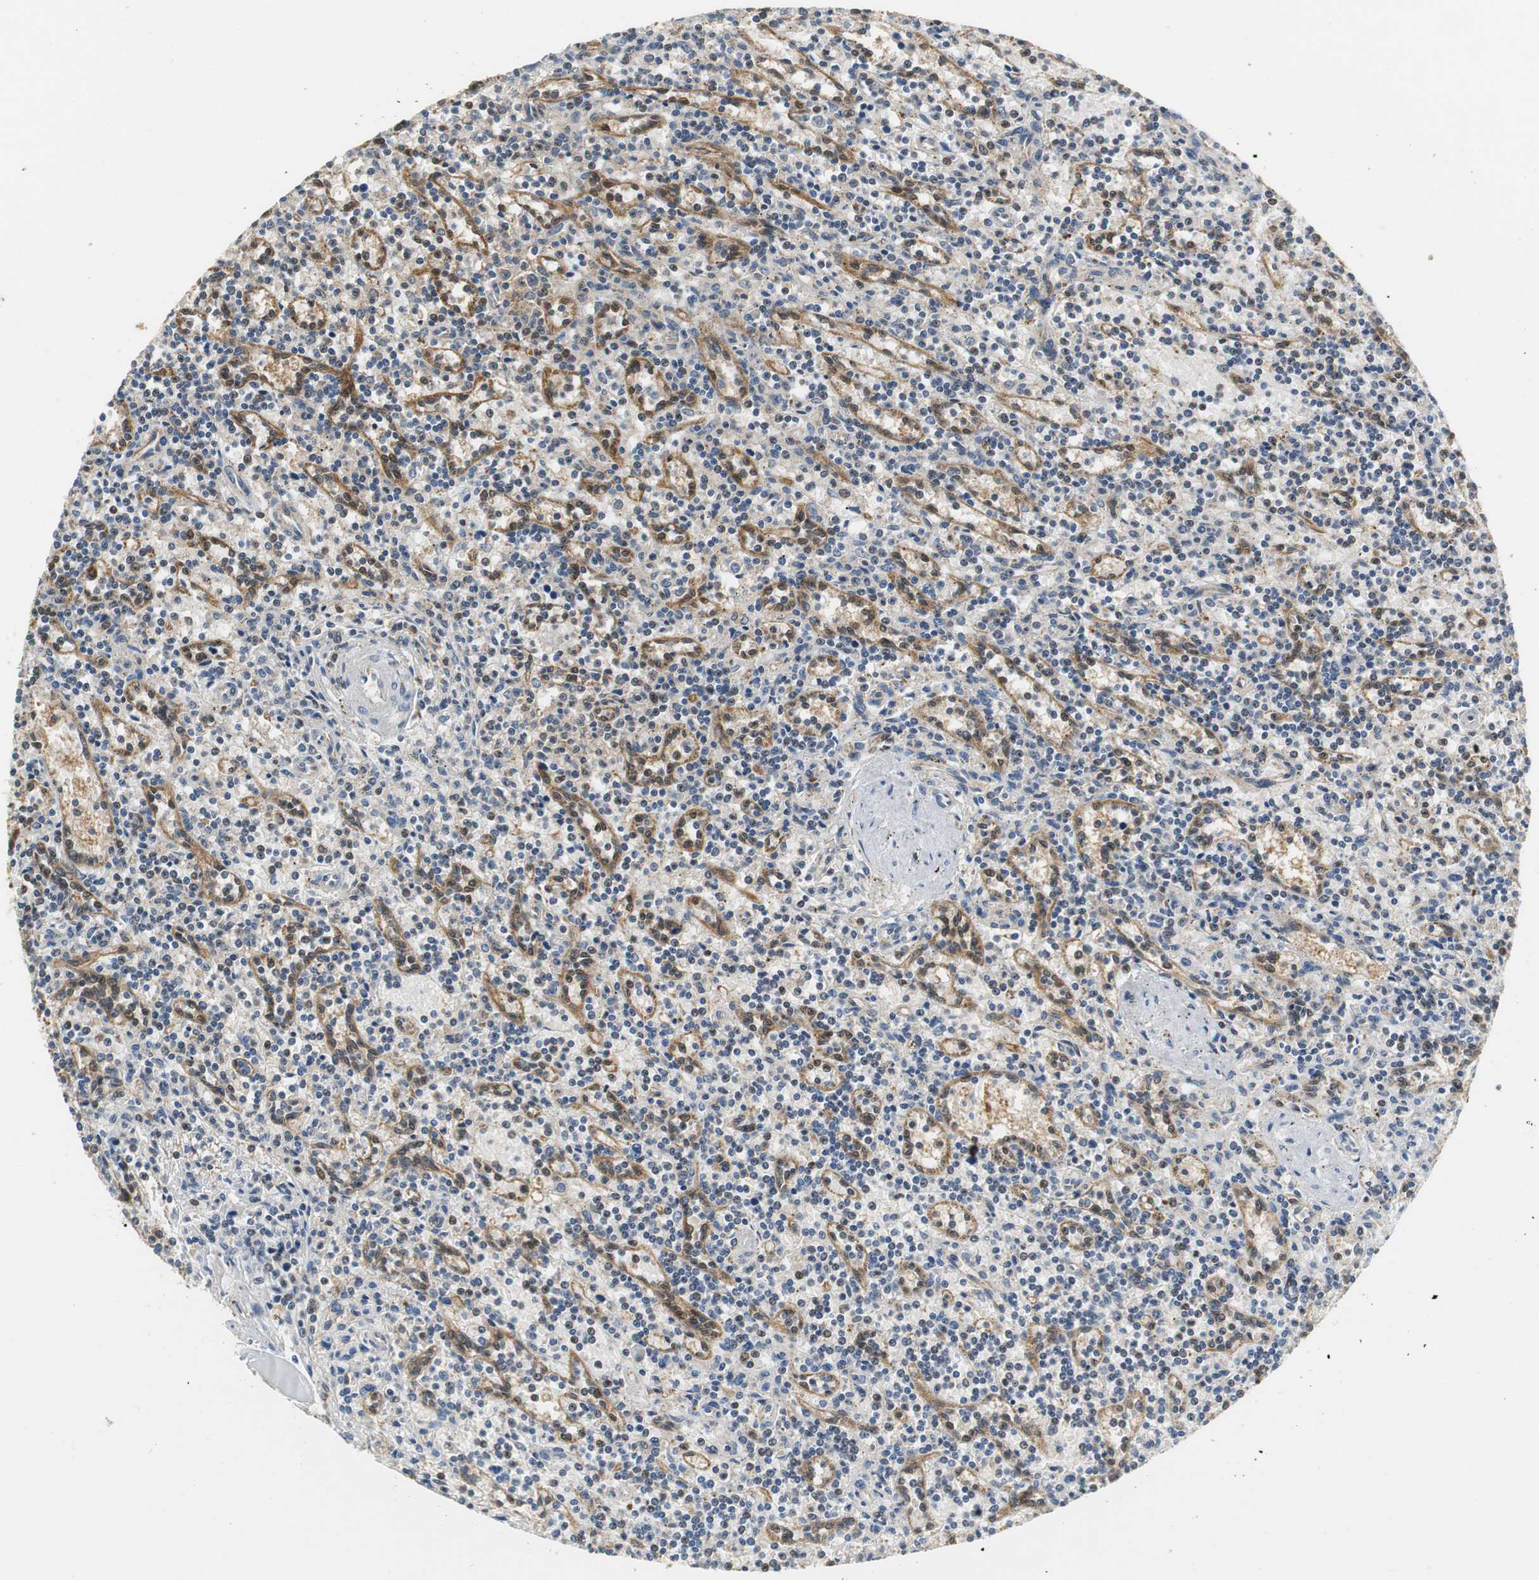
{"staining": {"intensity": "moderate", "quantity": ">75%", "location": "cytoplasmic/membranous"}, "tissue": "lymphoma", "cell_type": "Tumor cells", "image_type": "cancer", "snomed": [{"axis": "morphology", "description": "Malignant lymphoma, non-Hodgkin's type, Low grade"}, {"axis": "topography", "description": "Spleen"}], "caption": "Immunohistochemical staining of low-grade malignant lymphoma, non-Hodgkin's type exhibits moderate cytoplasmic/membranous protein staining in about >75% of tumor cells.", "gene": "GSDMD", "patient": {"sex": "male", "age": 73}}